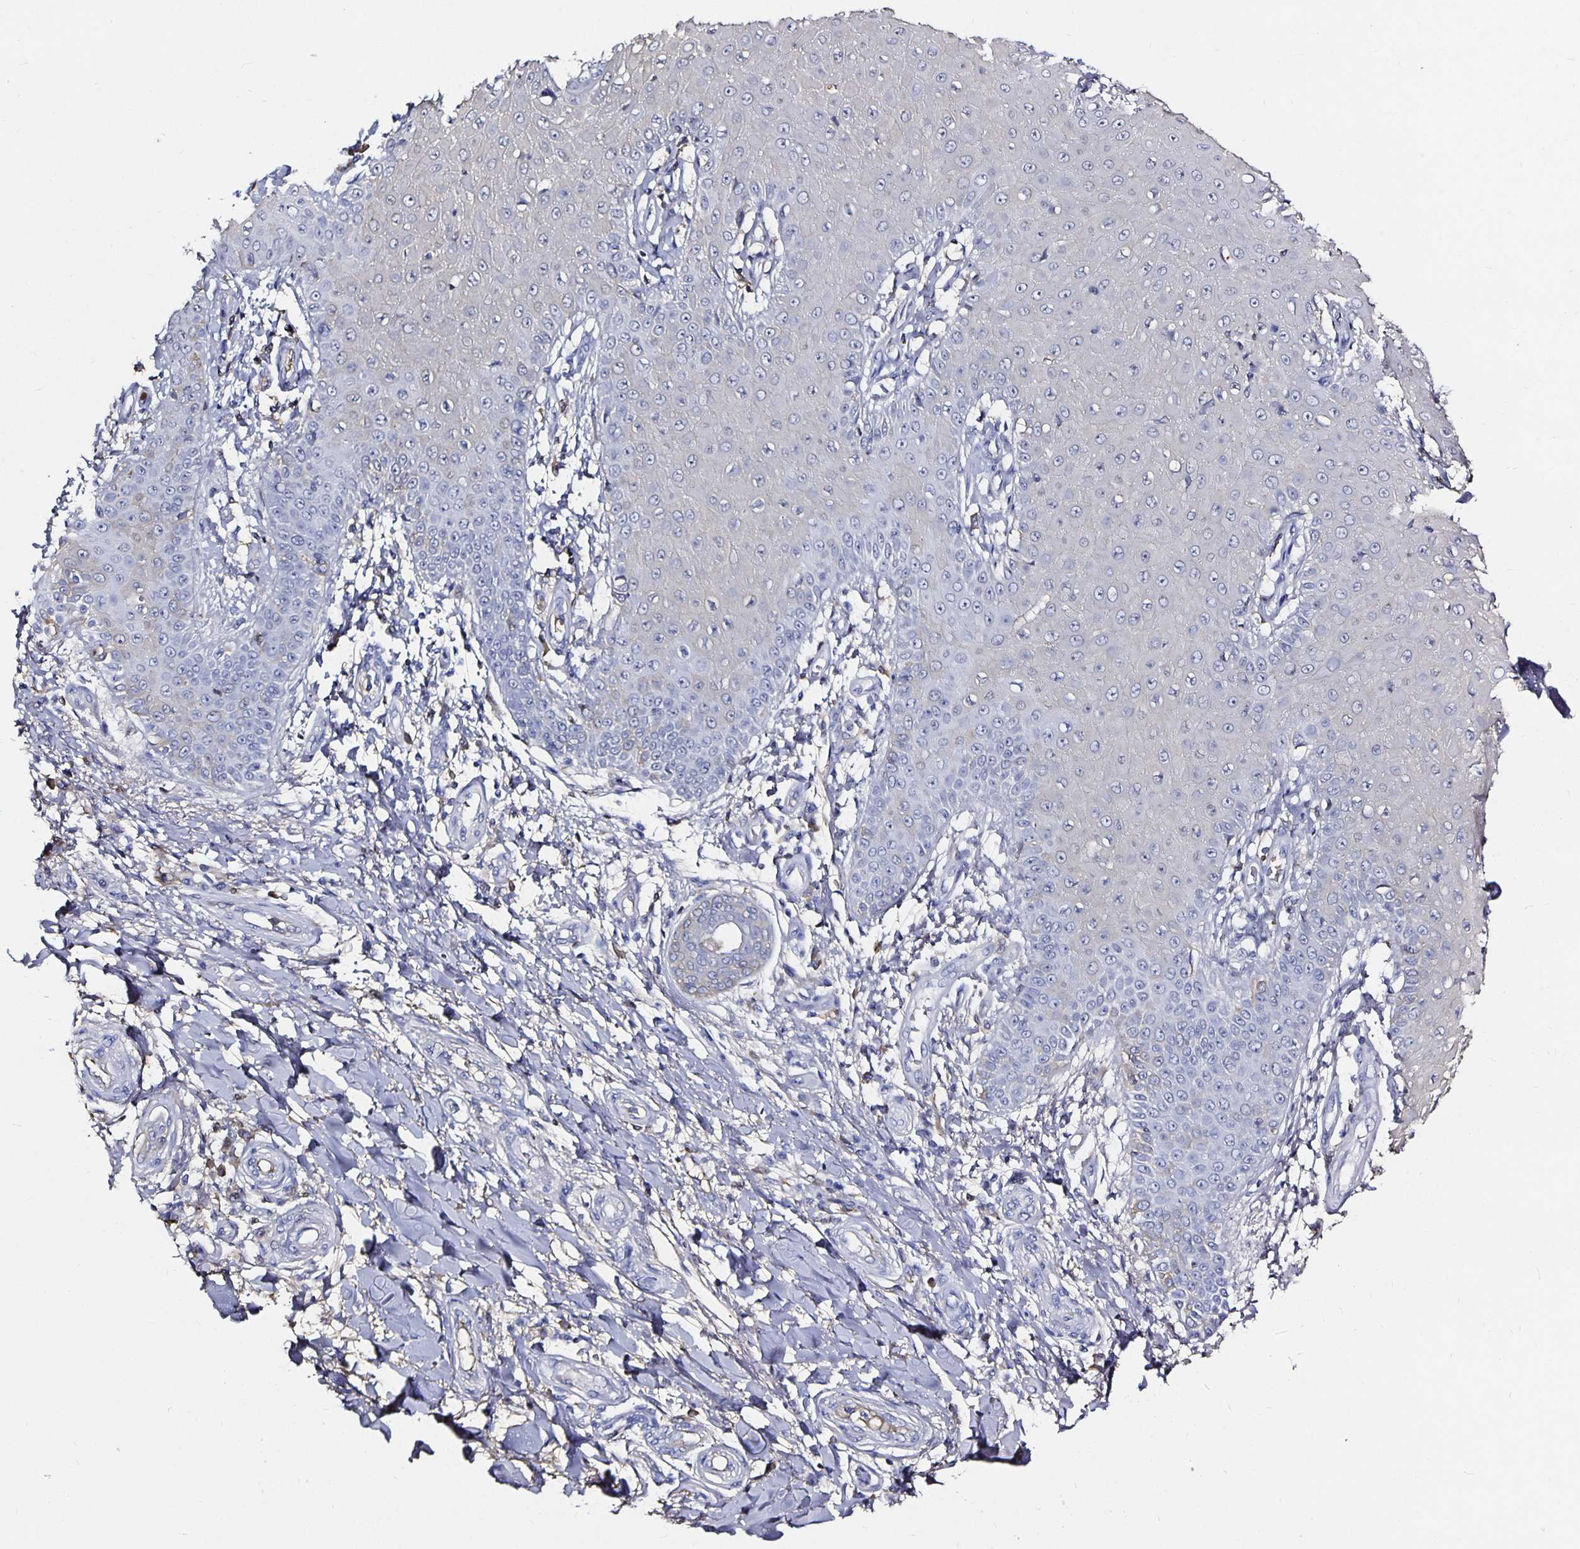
{"staining": {"intensity": "negative", "quantity": "none", "location": "none"}, "tissue": "skin cancer", "cell_type": "Tumor cells", "image_type": "cancer", "snomed": [{"axis": "morphology", "description": "Squamous cell carcinoma, NOS"}, {"axis": "topography", "description": "Skin"}], "caption": "Squamous cell carcinoma (skin) was stained to show a protein in brown. There is no significant positivity in tumor cells.", "gene": "TTR", "patient": {"sex": "male", "age": 70}}